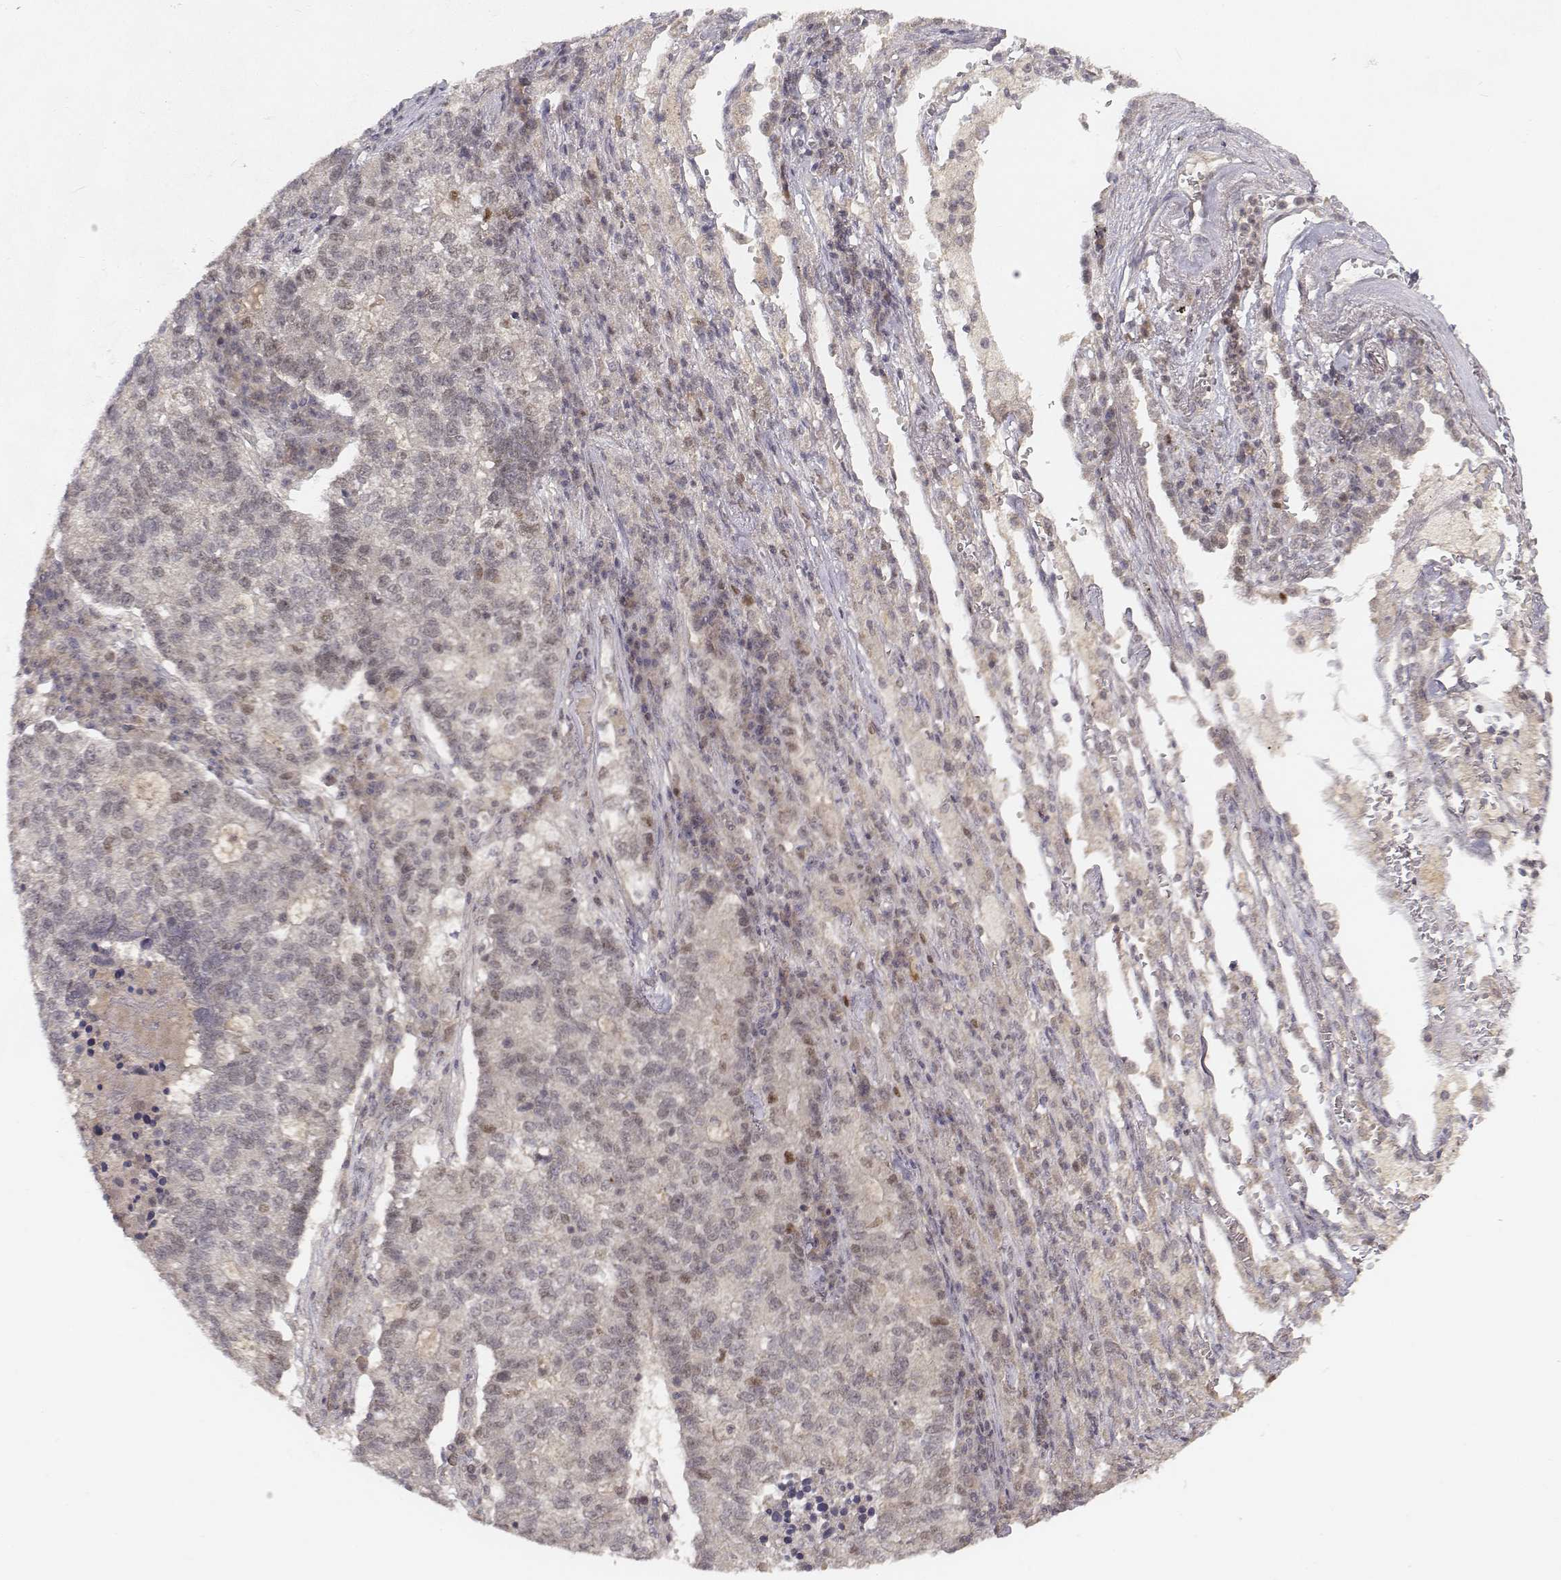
{"staining": {"intensity": "negative", "quantity": "none", "location": "none"}, "tissue": "lung cancer", "cell_type": "Tumor cells", "image_type": "cancer", "snomed": [{"axis": "morphology", "description": "Adenocarcinoma, NOS"}, {"axis": "topography", "description": "Lung"}], "caption": "Immunohistochemistry (IHC) of human lung adenocarcinoma demonstrates no expression in tumor cells. (DAB immunohistochemistry, high magnification).", "gene": "FANCD2", "patient": {"sex": "male", "age": 57}}